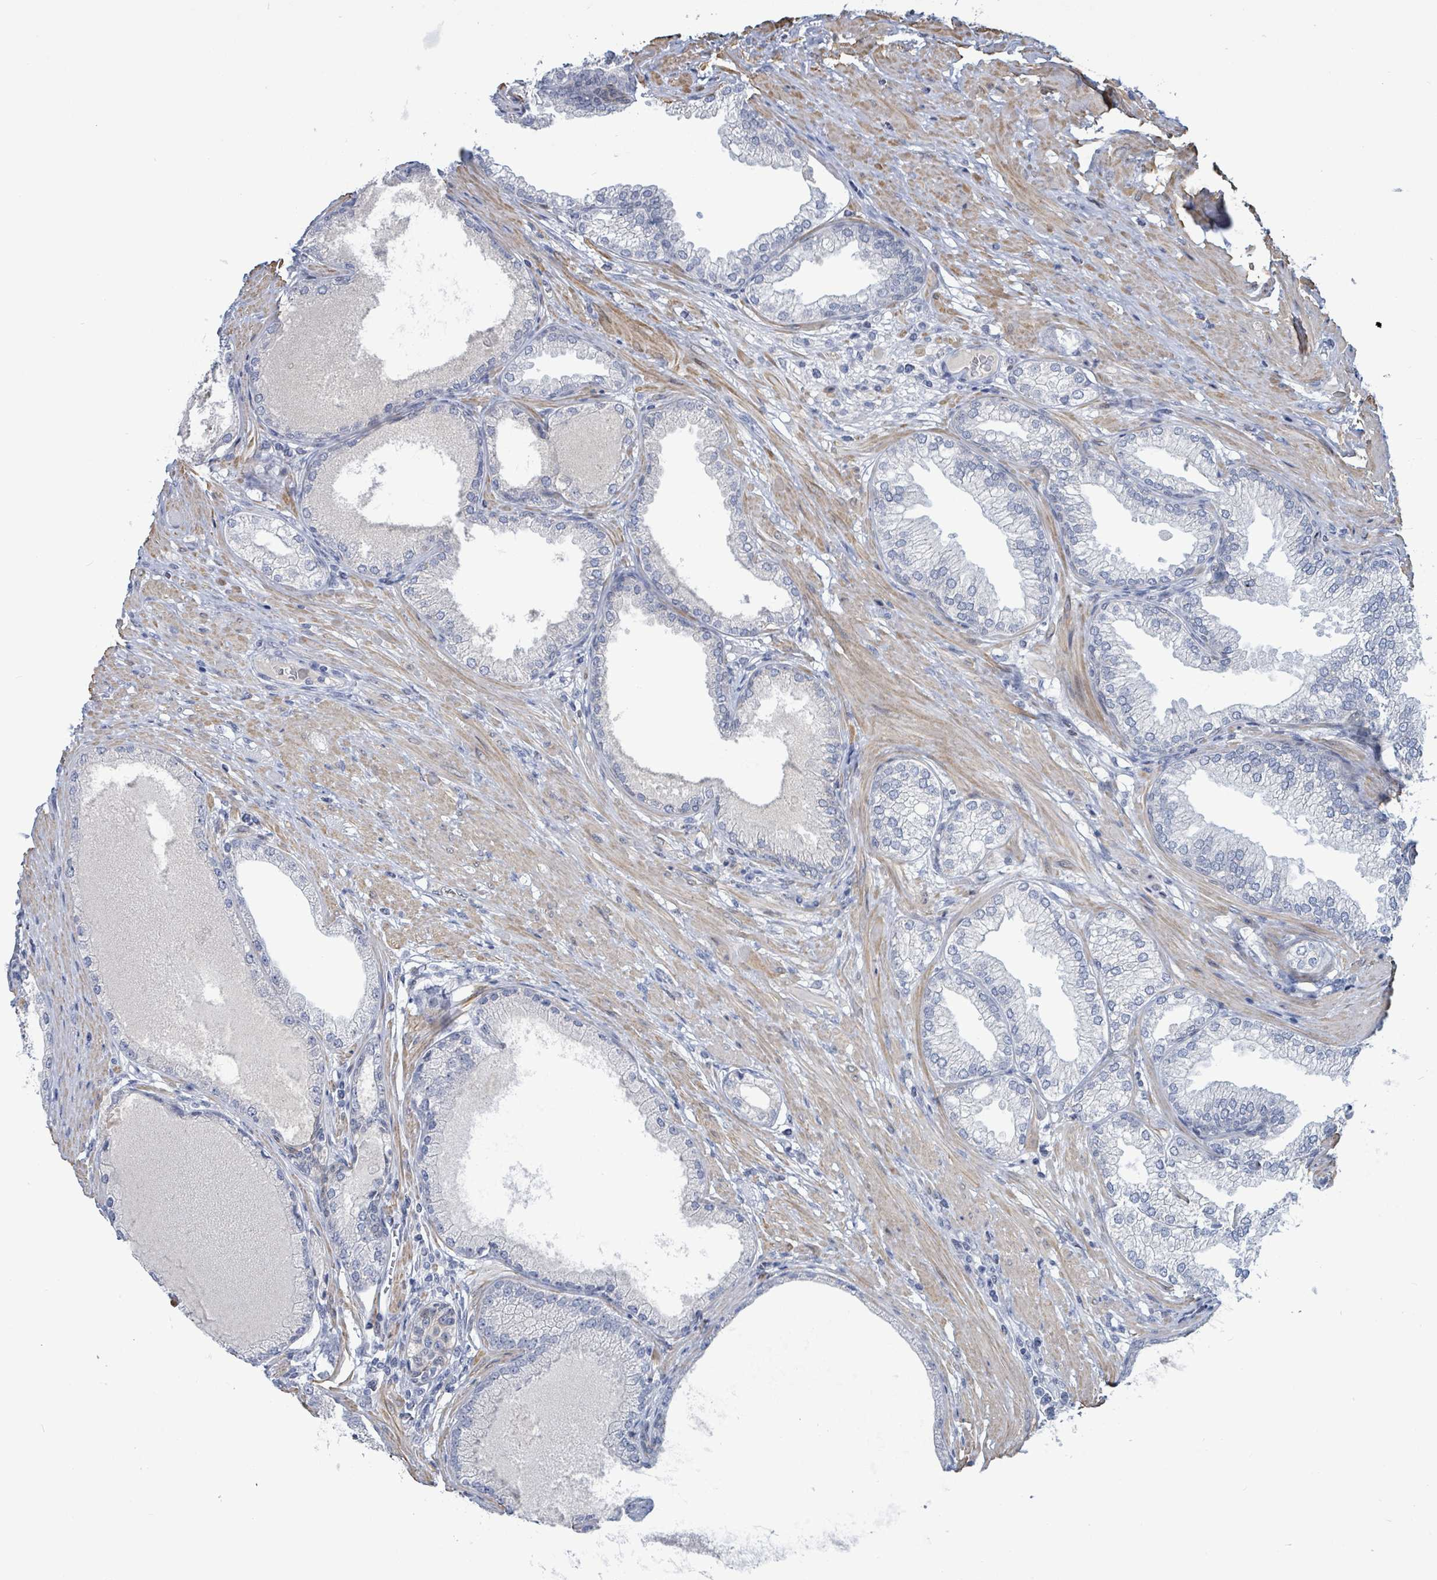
{"staining": {"intensity": "negative", "quantity": "none", "location": "none"}, "tissue": "prostate cancer", "cell_type": "Tumor cells", "image_type": "cancer", "snomed": [{"axis": "morphology", "description": "Adenocarcinoma, High grade"}, {"axis": "topography", "description": "Prostate"}], "caption": "Prostate high-grade adenocarcinoma was stained to show a protein in brown. There is no significant expression in tumor cells. (DAB immunohistochemistry (IHC), high magnification).", "gene": "NTN3", "patient": {"sex": "male", "age": 71}}